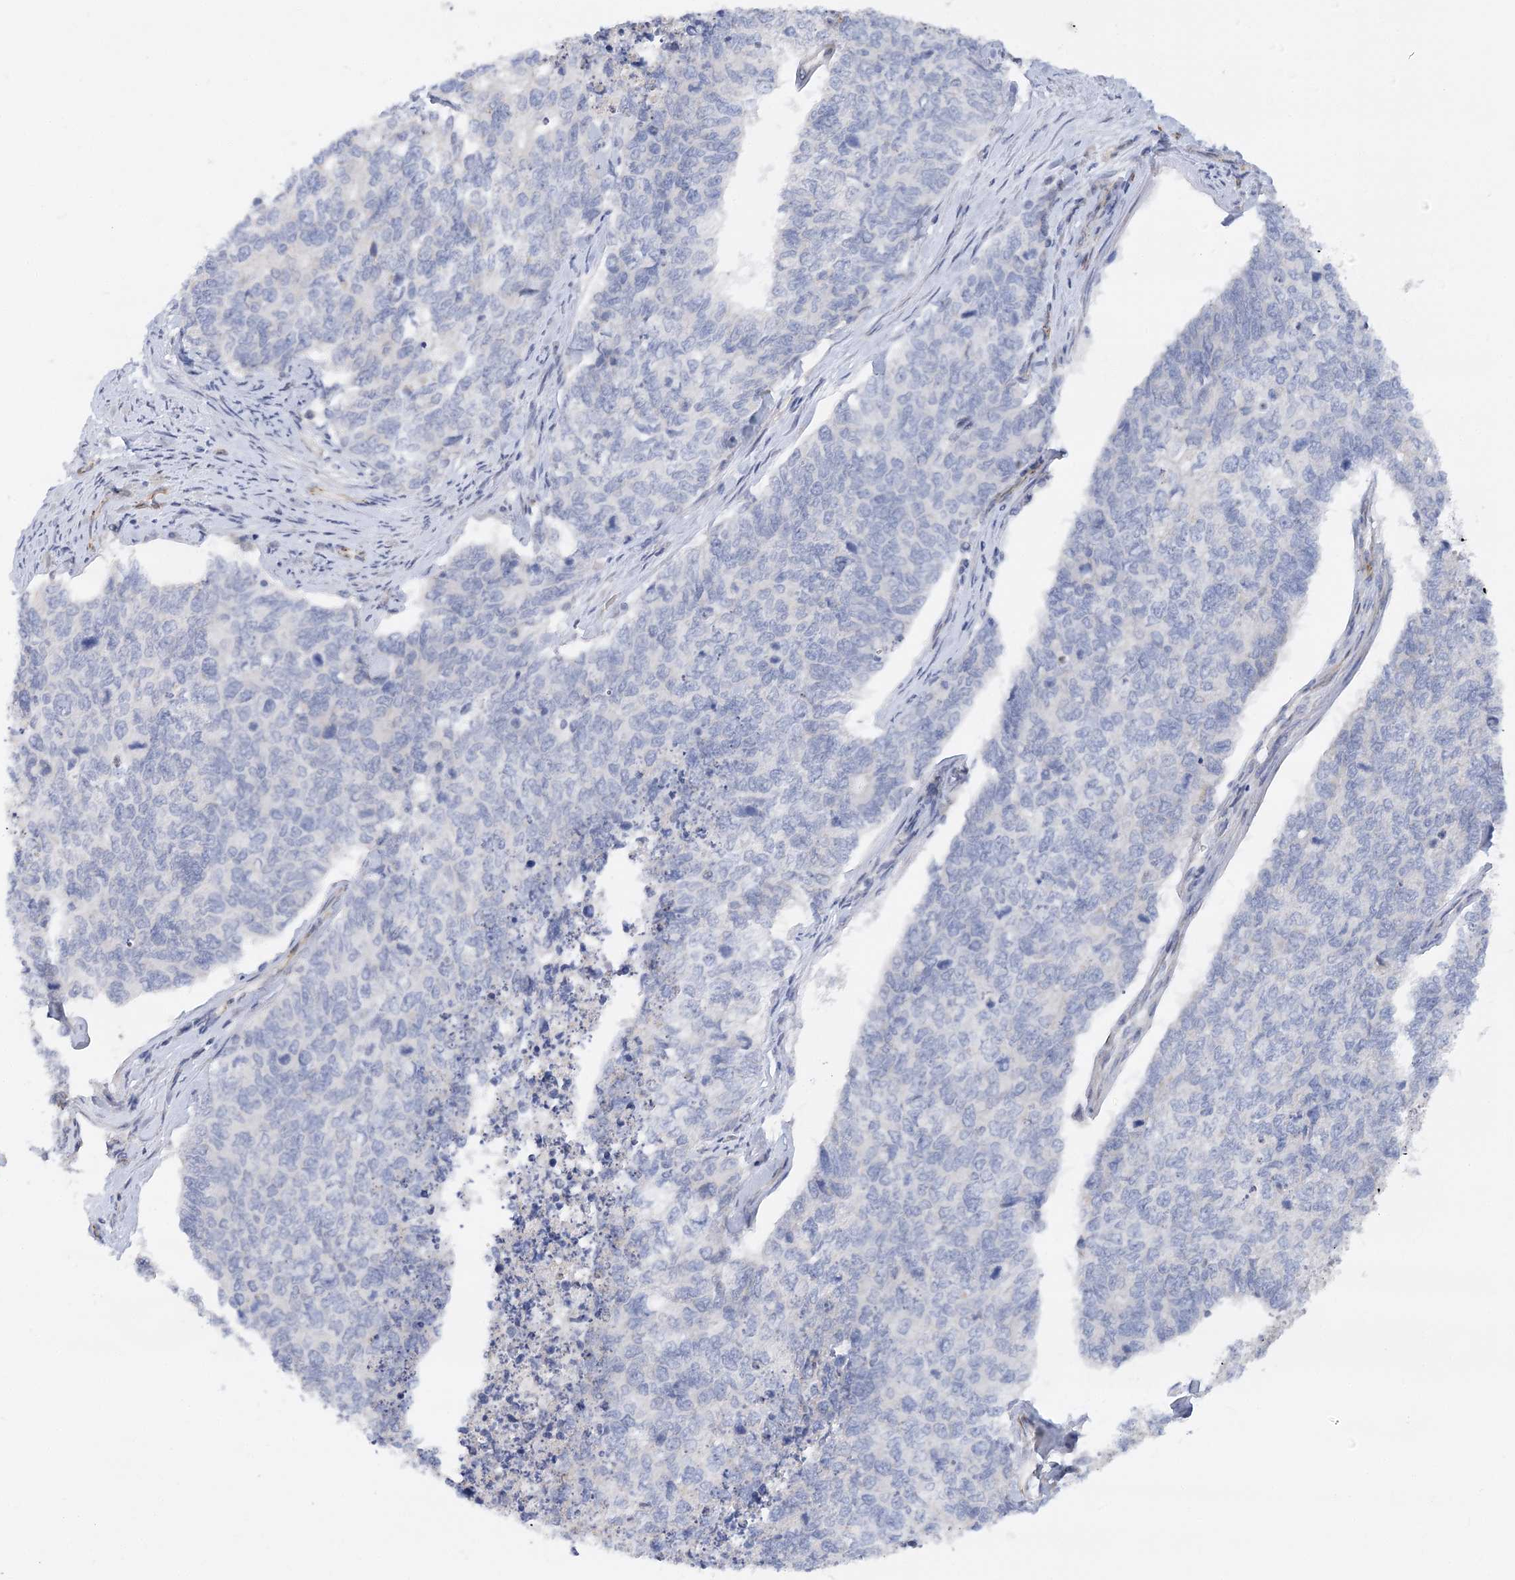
{"staining": {"intensity": "negative", "quantity": "none", "location": "none"}, "tissue": "cervical cancer", "cell_type": "Tumor cells", "image_type": "cancer", "snomed": [{"axis": "morphology", "description": "Squamous cell carcinoma, NOS"}, {"axis": "topography", "description": "Cervix"}], "caption": "Tumor cells show no significant positivity in cervical cancer.", "gene": "NELL2", "patient": {"sex": "female", "age": 63}}